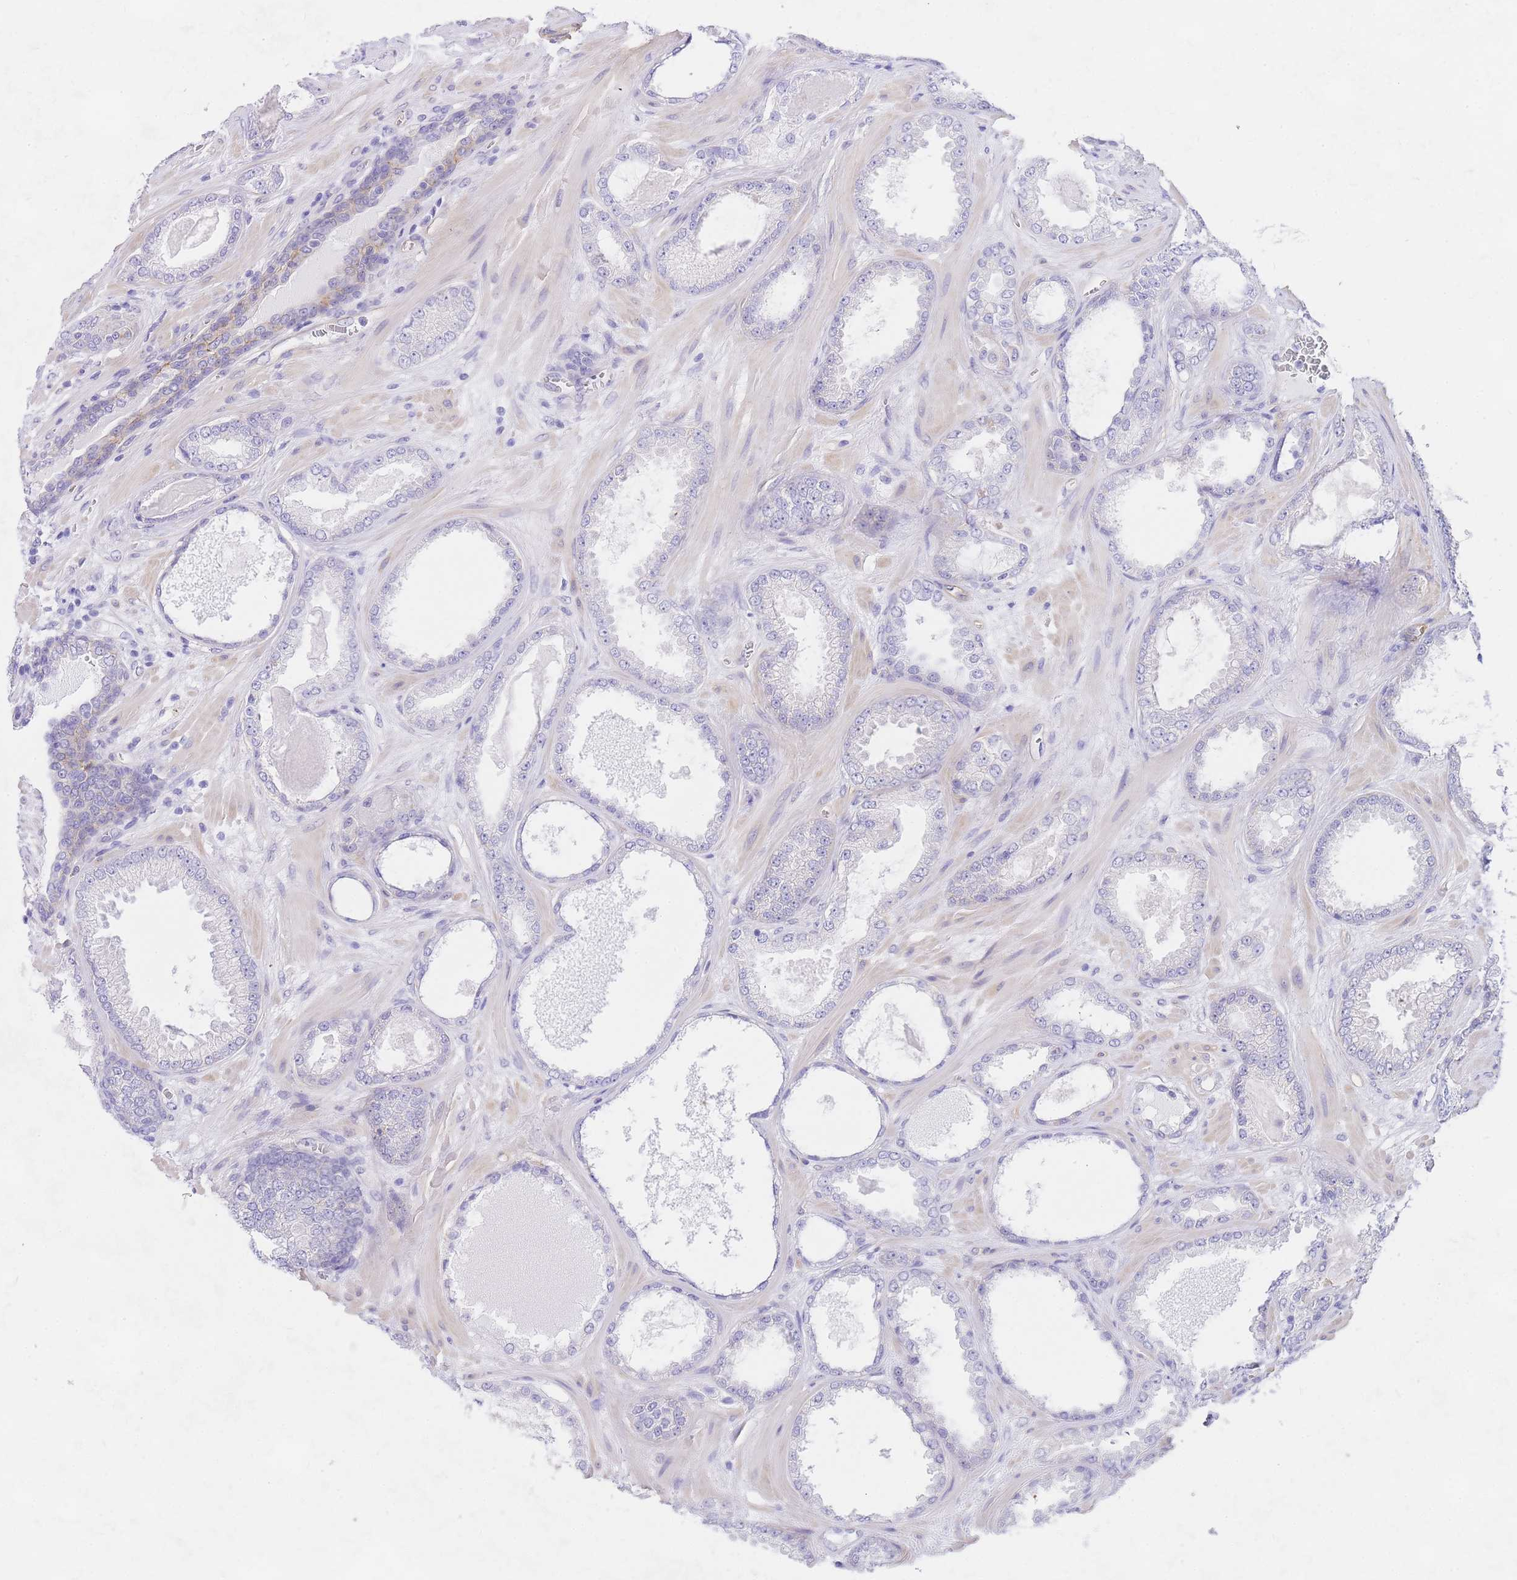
{"staining": {"intensity": "negative", "quantity": "none", "location": "none"}, "tissue": "prostate cancer", "cell_type": "Tumor cells", "image_type": "cancer", "snomed": [{"axis": "morphology", "description": "Adenocarcinoma, Low grade"}, {"axis": "topography", "description": "Prostate"}], "caption": "This is an IHC histopathology image of human prostate low-grade adenocarcinoma. There is no staining in tumor cells.", "gene": "SRSF12", "patient": {"sex": "male", "age": 57}}